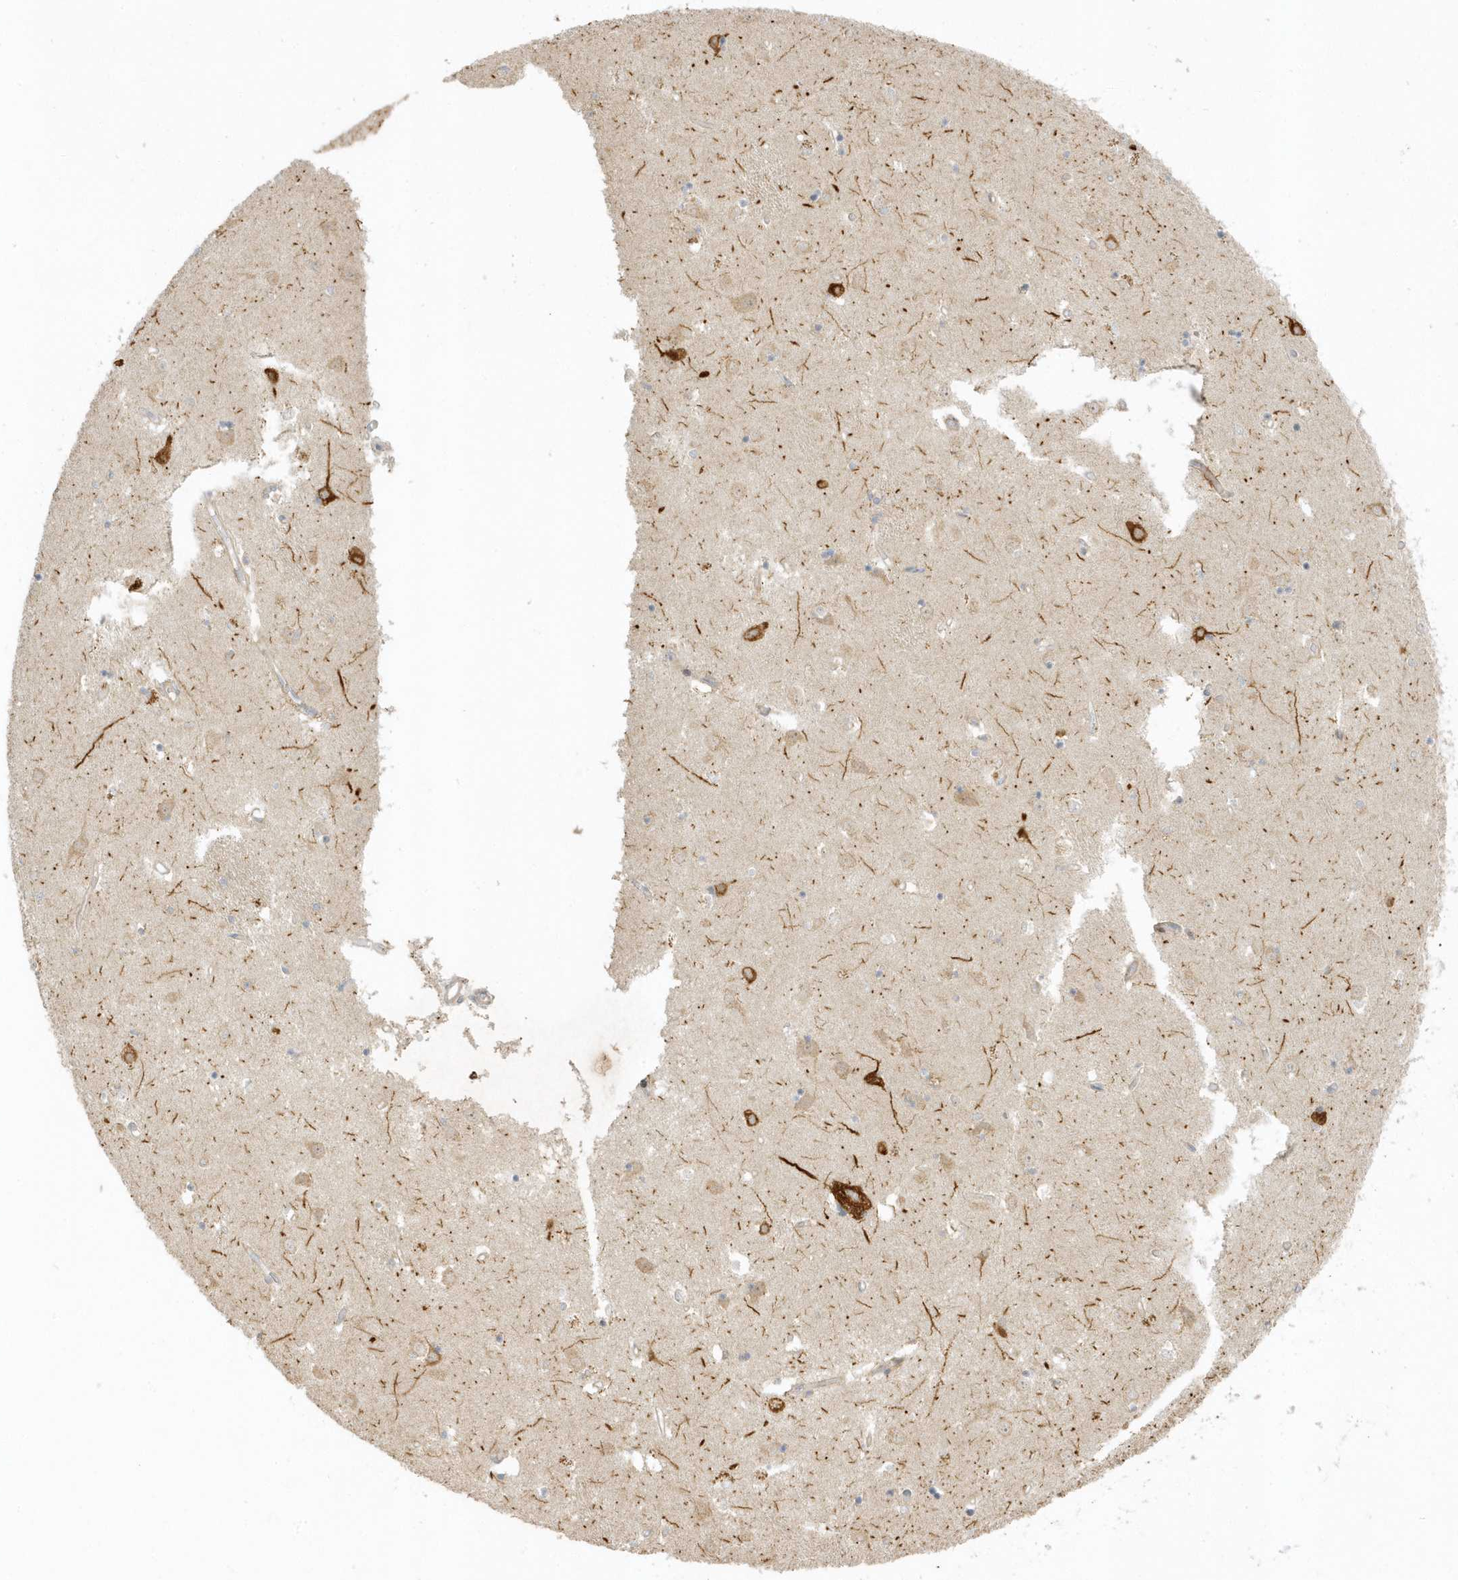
{"staining": {"intensity": "moderate", "quantity": "<25%", "location": "cytoplasmic/membranous"}, "tissue": "caudate", "cell_type": "Glial cells", "image_type": "normal", "snomed": [{"axis": "morphology", "description": "Normal tissue, NOS"}, {"axis": "topography", "description": "Lateral ventricle wall"}], "caption": "Immunohistochemical staining of unremarkable human caudate exhibits low levels of moderate cytoplasmic/membranous positivity in approximately <25% of glial cells.", "gene": "ZBTB8A", "patient": {"sex": "male", "age": 45}}